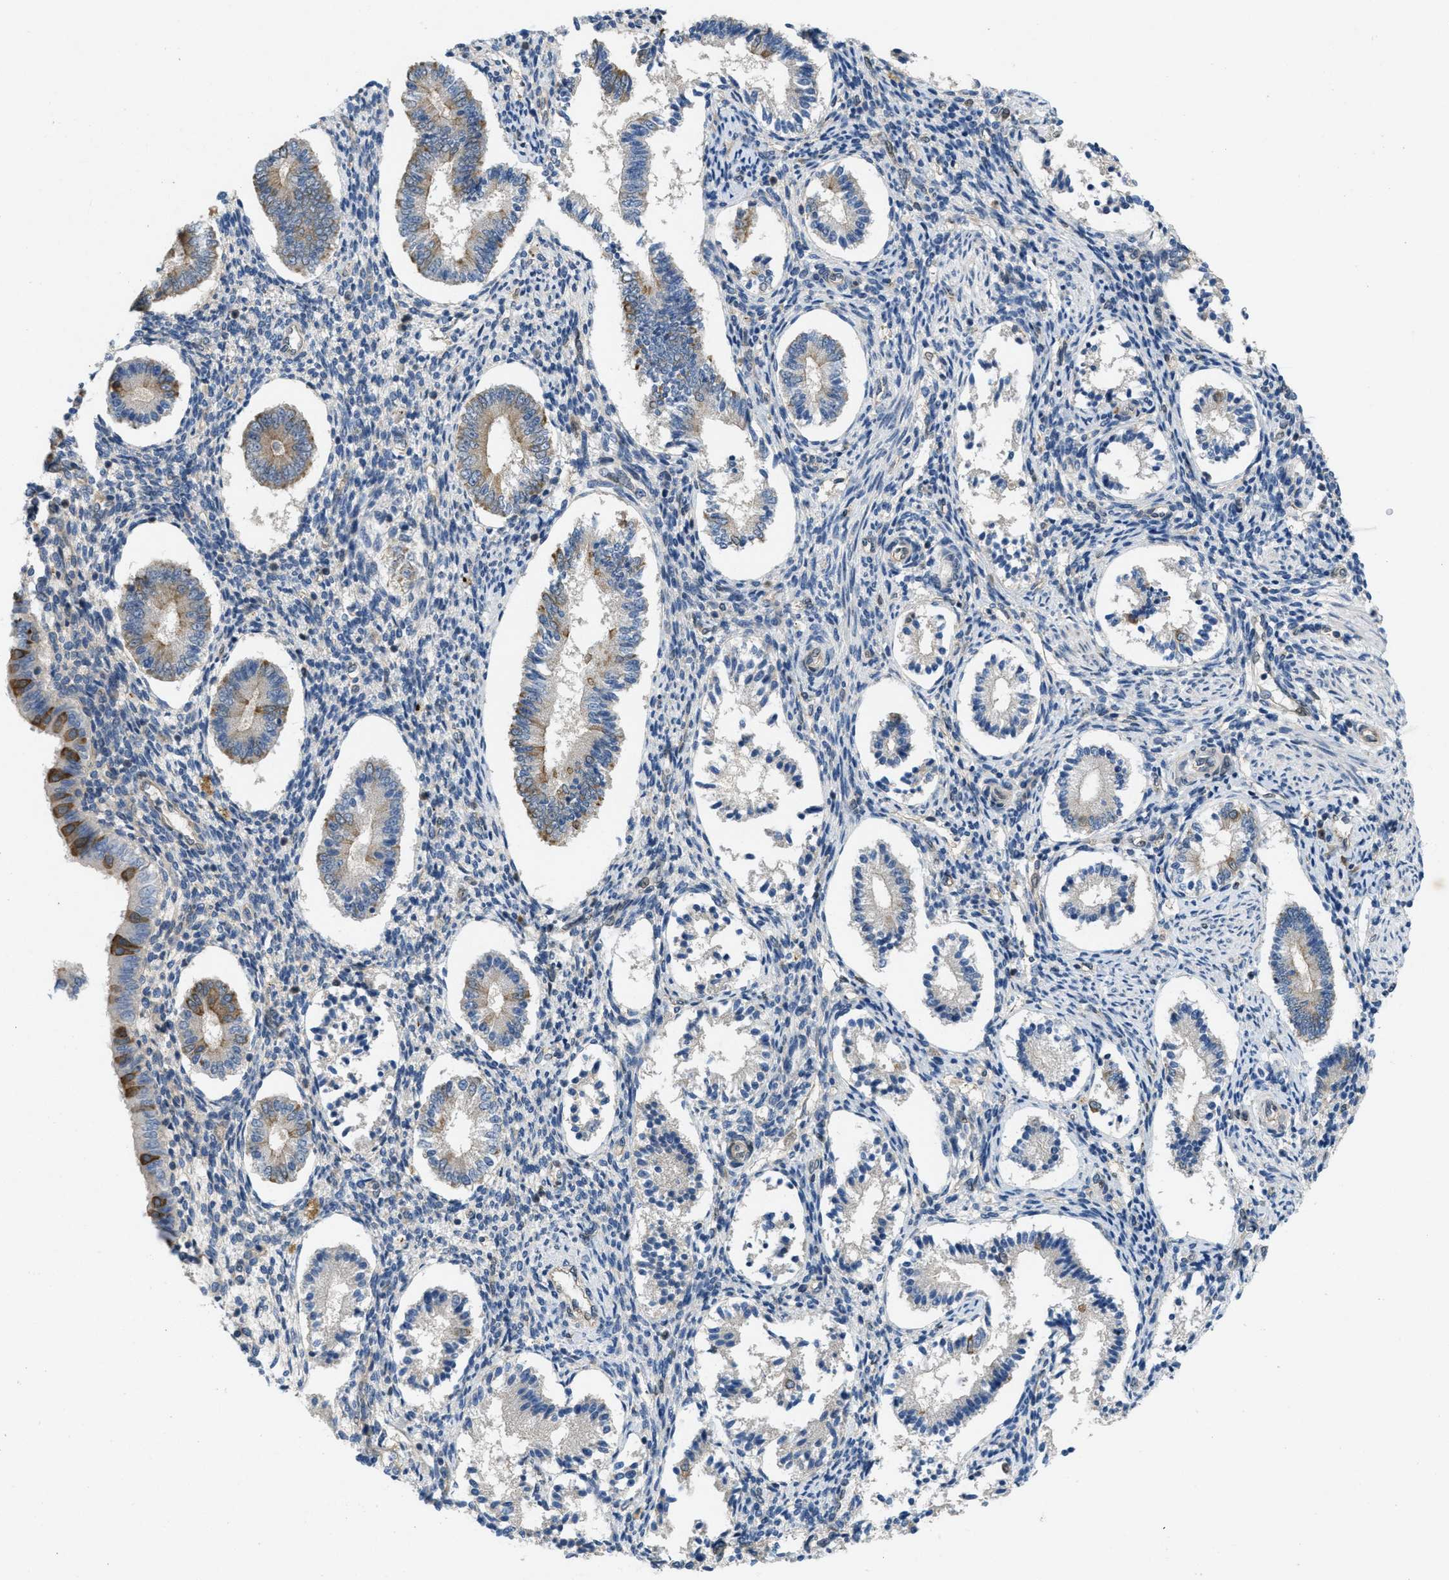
{"staining": {"intensity": "weak", "quantity": "<25%", "location": "cytoplasmic/membranous"}, "tissue": "endometrium", "cell_type": "Cells in endometrial stroma", "image_type": "normal", "snomed": [{"axis": "morphology", "description": "Normal tissue, NOS"}, {"axis": "topography", "description": "Endometrium"}], "caption": "This is an immunohistochemistry micrograph of unremarkable human endometrium. There is no positivity in cells in endometrial stroma.", "gene": "IFNLR1", "patient": {"sex": "female", "age": 42}}